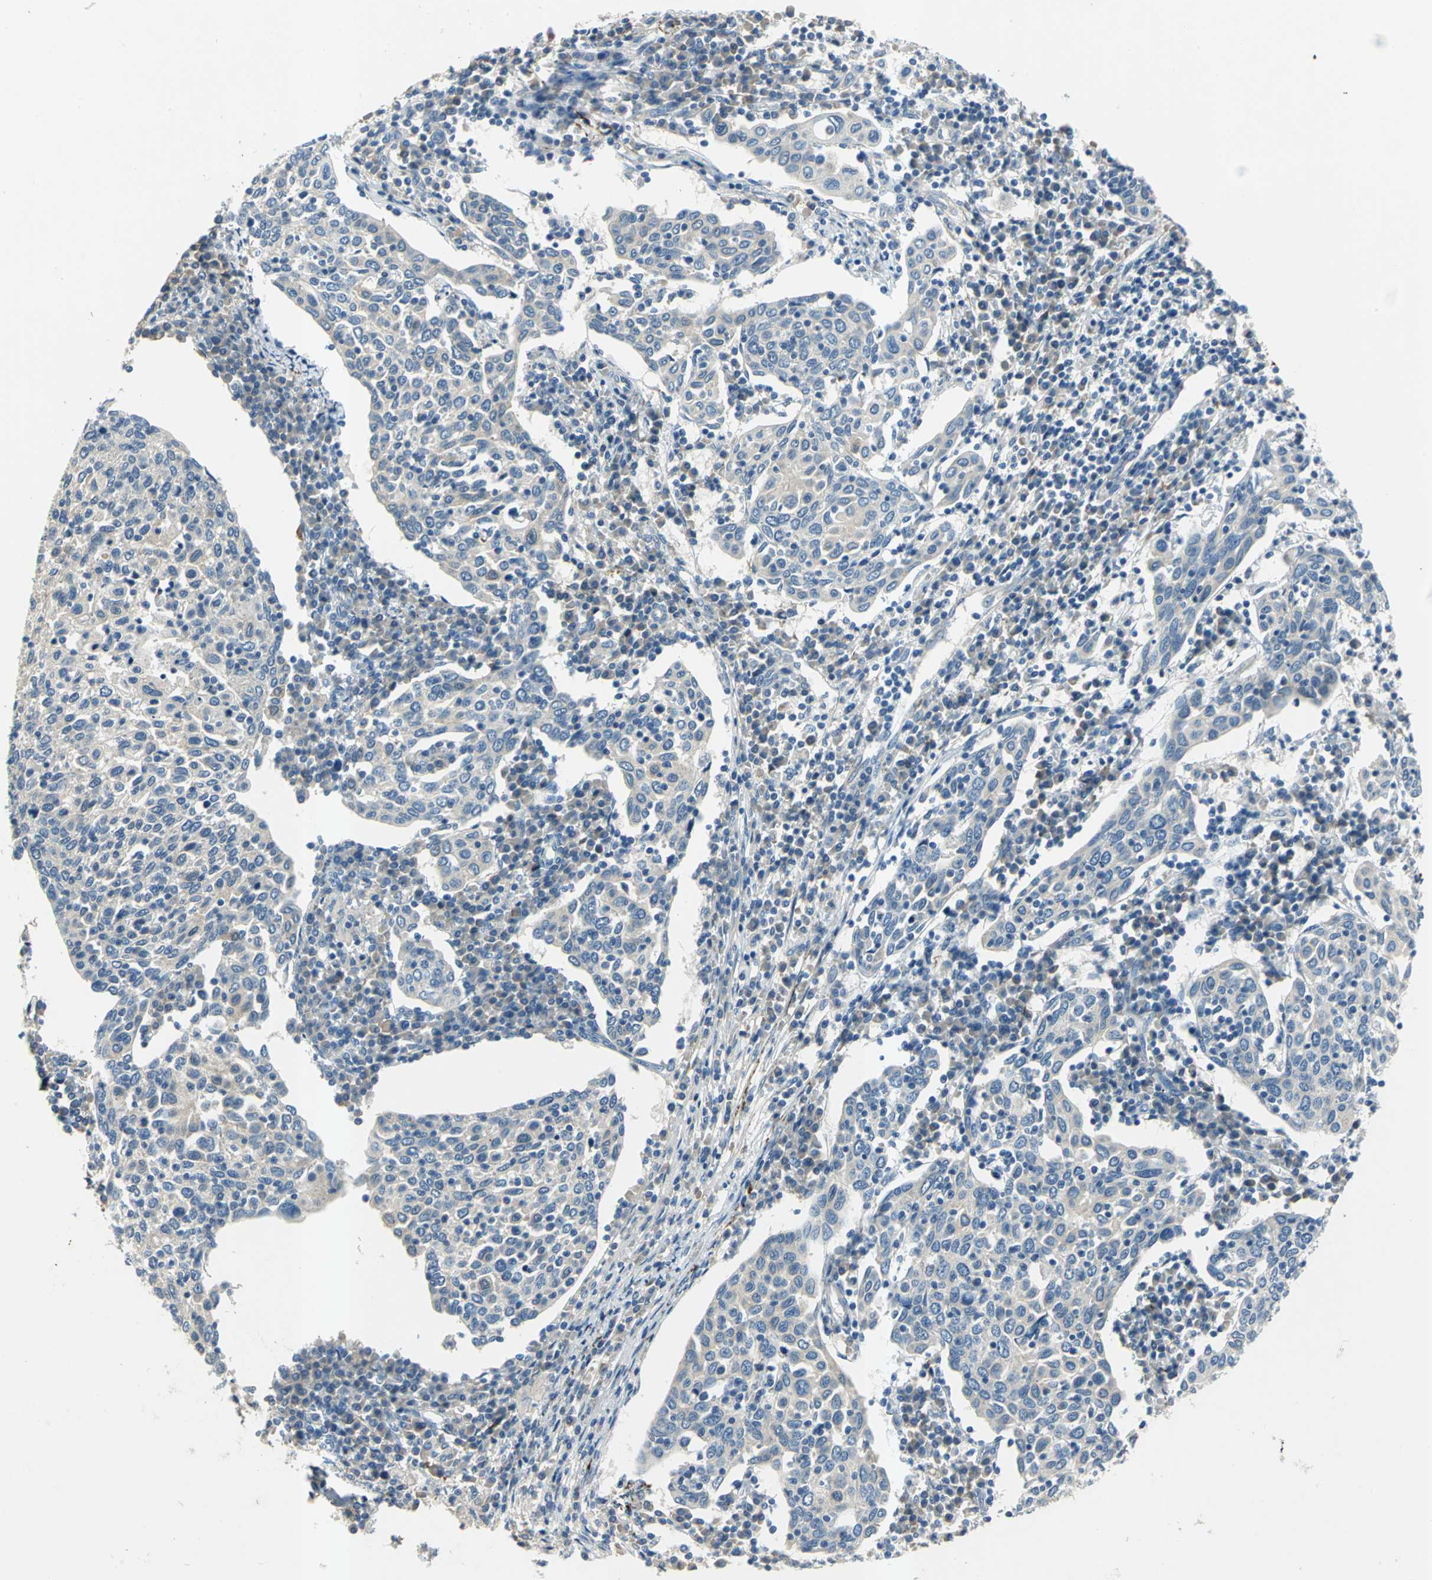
{"staining": {"intensity": "weak", "quantity": "<25%", "location": "cytoplasmic/membranous"}, "tissue": "cervical cancer", "cell_type": "Tumor cells", "image_type": "cancer", "snomed": [{"axis": "morphology", "description": "Squamous cell carcinoma, NOS"}, {"axis": "topography", "description": "Cervix"}], "caption": "This is a photomicrograph of immunohistochemistry (IHC) staining of squamous cell carcinoma (cervical), which shows no expression in tumor cells.", "gene": "SLC16A7", "patient": {"sex": "female", "age": 40}}